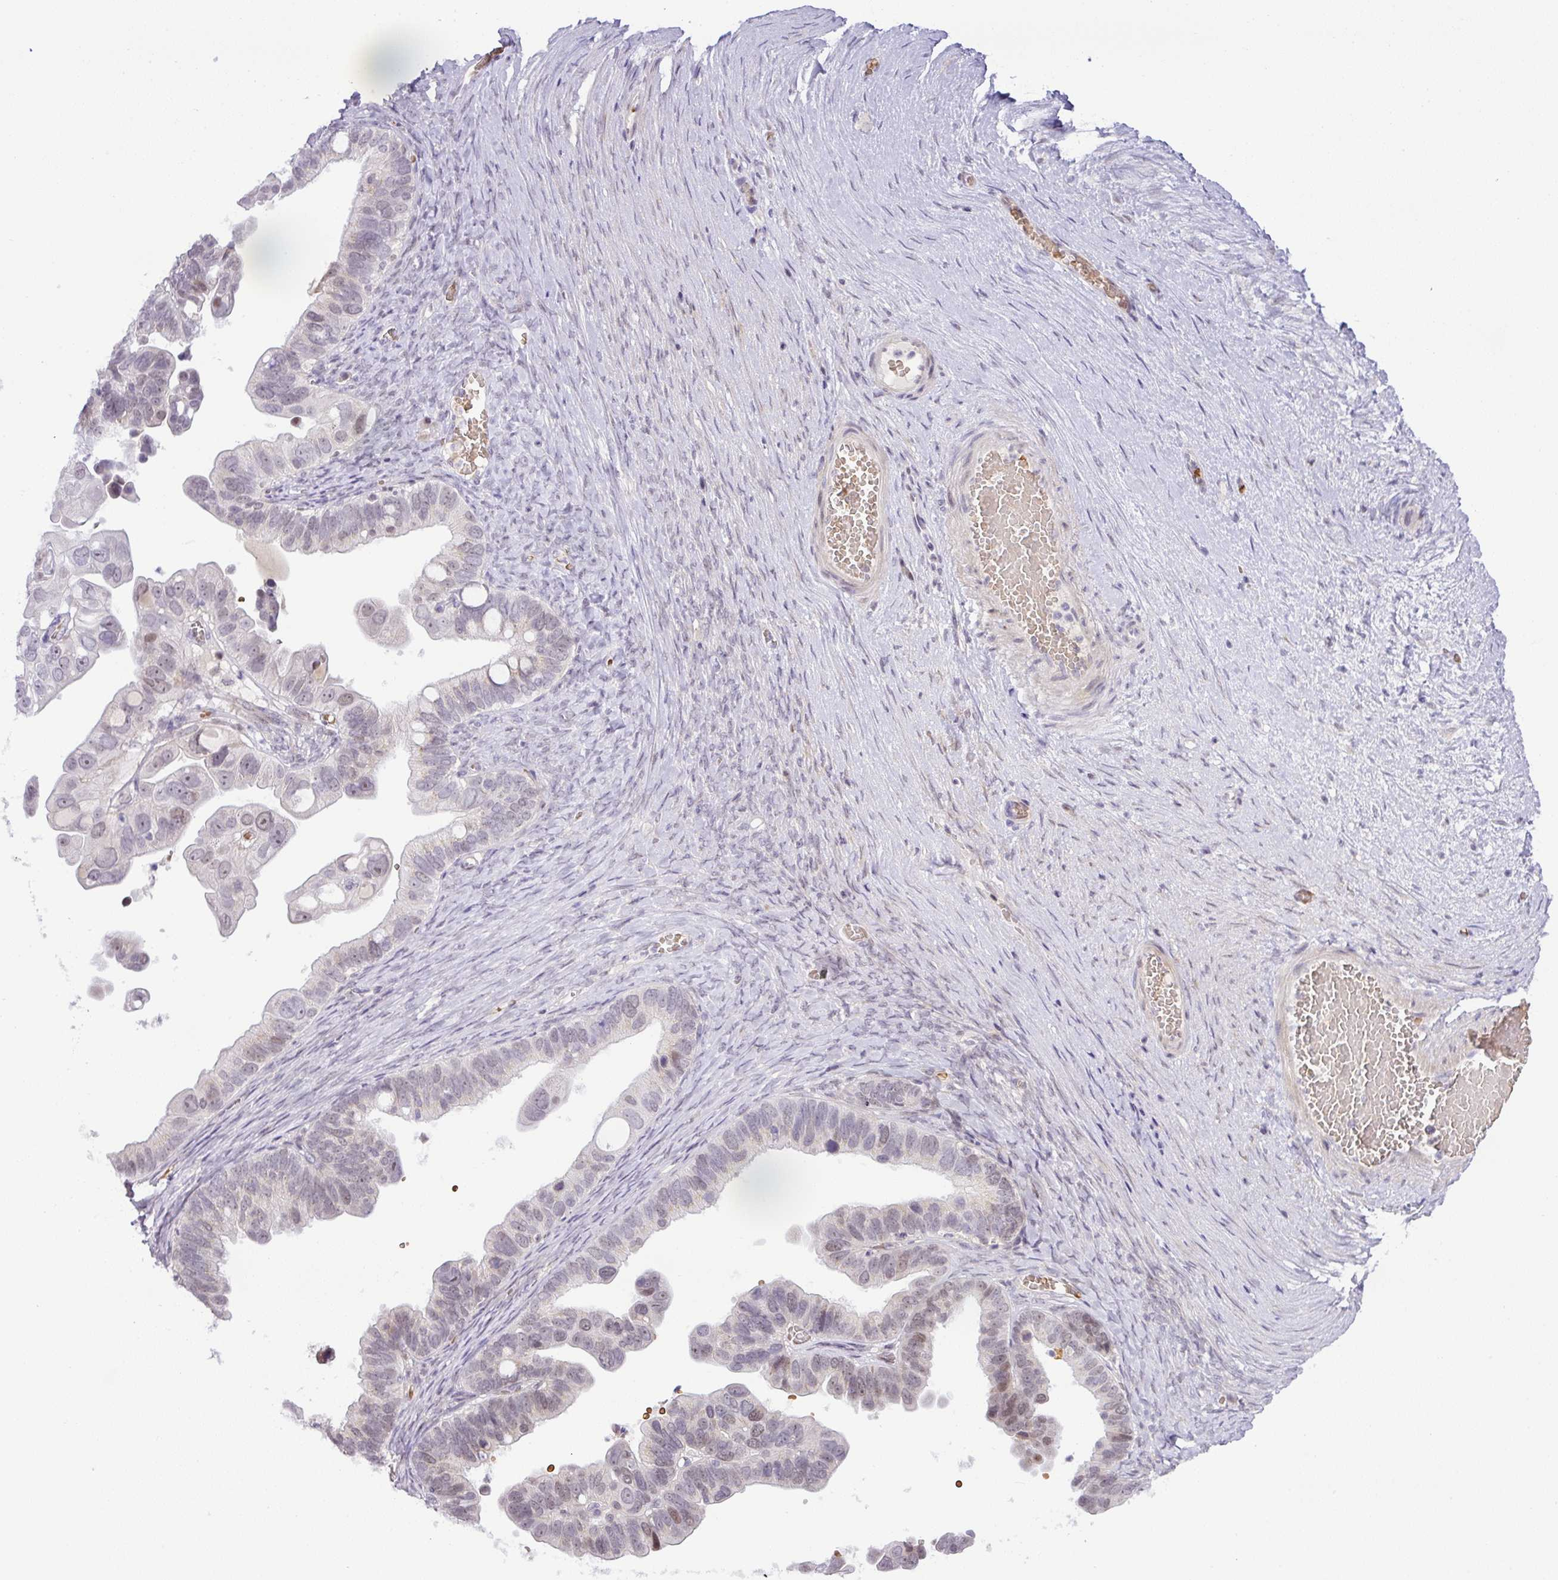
{"staining": {"intensity": "moderate", "quantity": "<25%", "location": "nuclear"}, "tissue": "ovarian cancer", "cell_type": "Tumor cells", "image_type": "cancer", "snomed": [{"axis": "morphology", "description": "Cystadenocarcinoma, serous, NOS"}, {"axis": "topography", "description": "Ovary"}], "caption": "Immunohistochemical staining of ovarian serous cystadenocarcinoma displays low levels of moderate nuclear expression in approximately <25% of tumor cells. (DAB IHC, brown staining for protein, blue staining for nuclei).", "gene": "PARP2", "patient": {"sex": "female", "age": 56}}